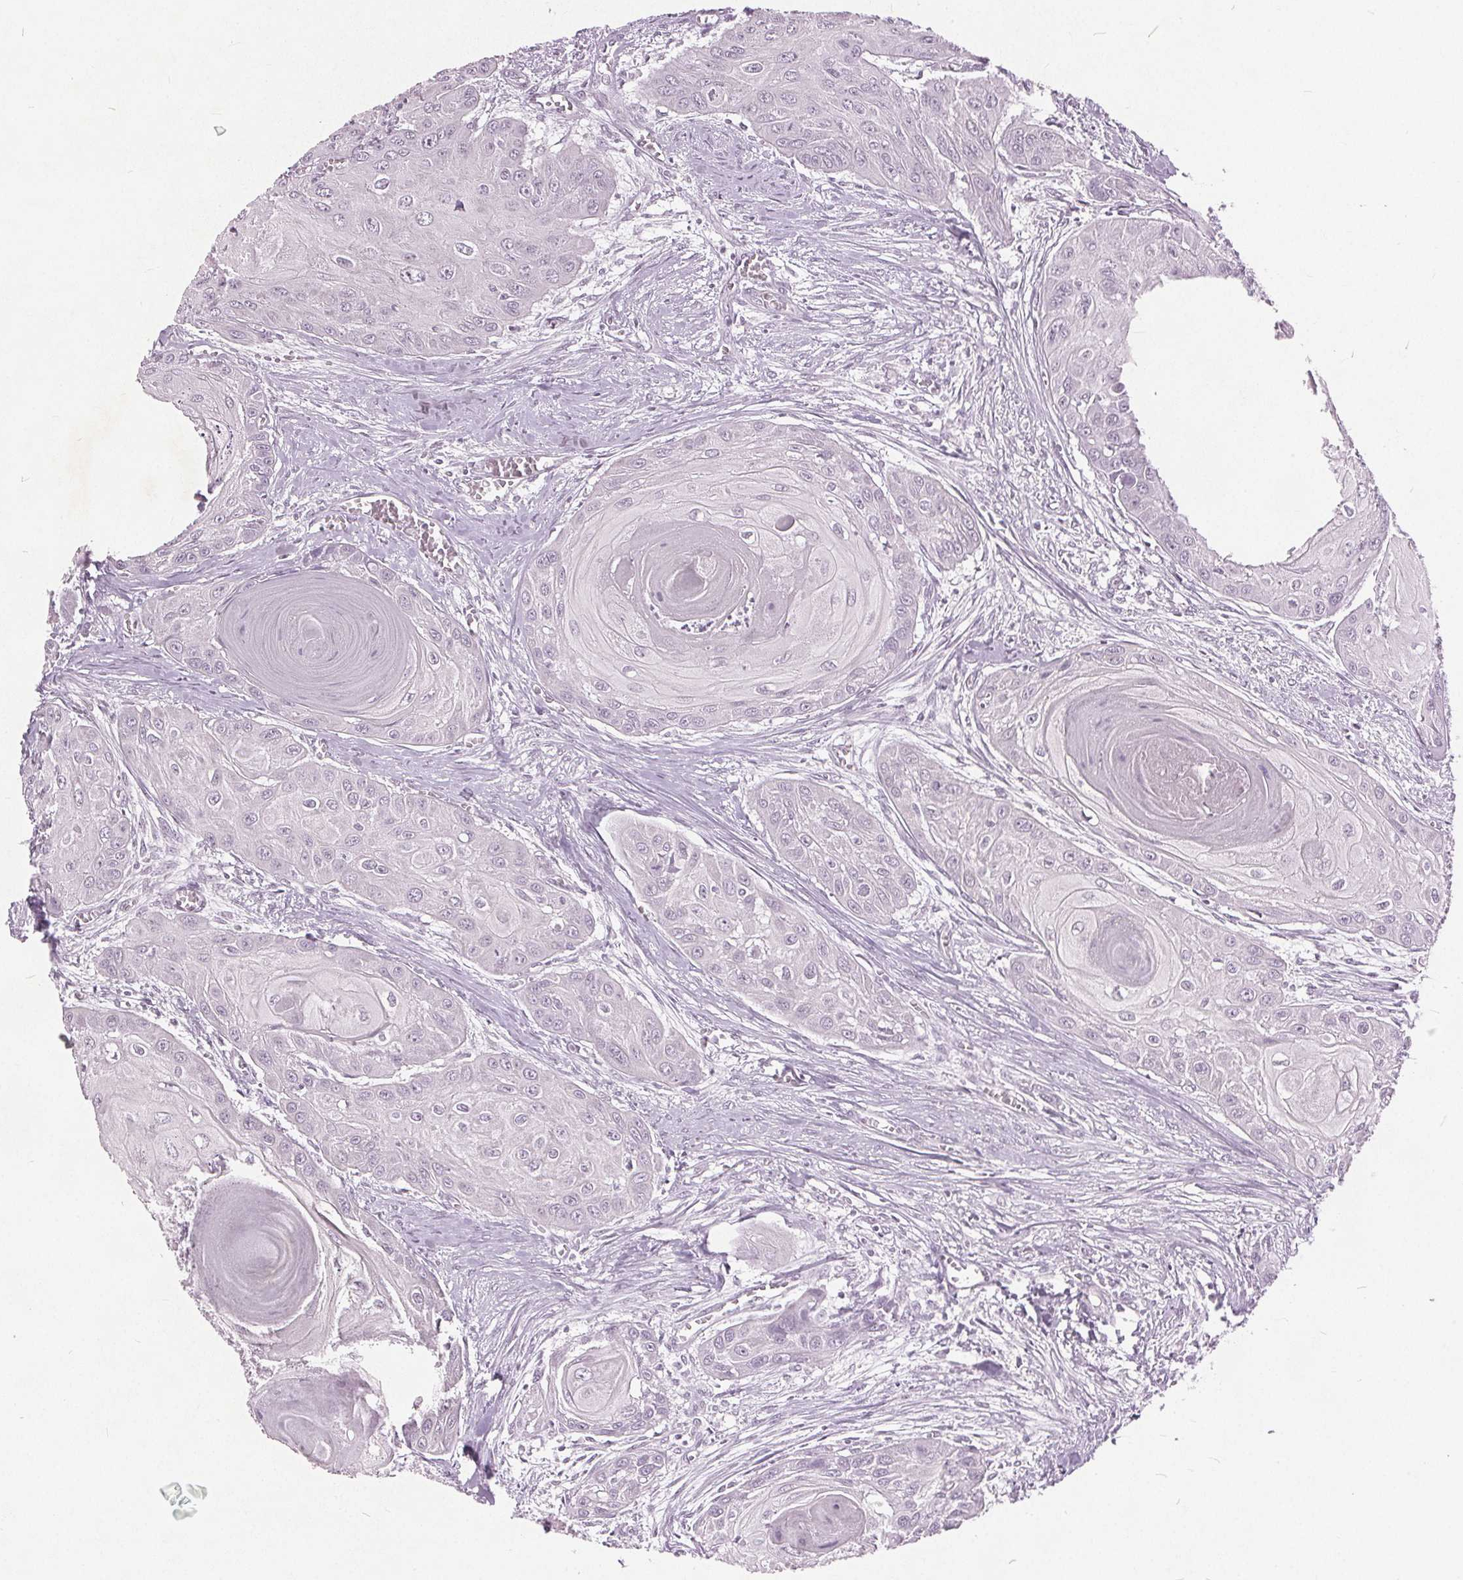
{"staining": {"intensity": "negative", "quantity": "none", "location": "none"}, "tissue": "head and neck cancer", "cell_type": "Tumor cells", "image_type": "cancer", "snomed": [{"axis": "morphology", "description": "Squamous cell carcinoma, NOS"}, {"axis": "topography", "description": "Oral tissue"}, {"axis": "topography", "description": "Head-Neck"}], "caption": "A micrograph of human squamous cell carcinoma (head and neck) is negative for staining in tumor cells.", "gene": "TTC34", "patient": {"sex": "male", "age": 71}}